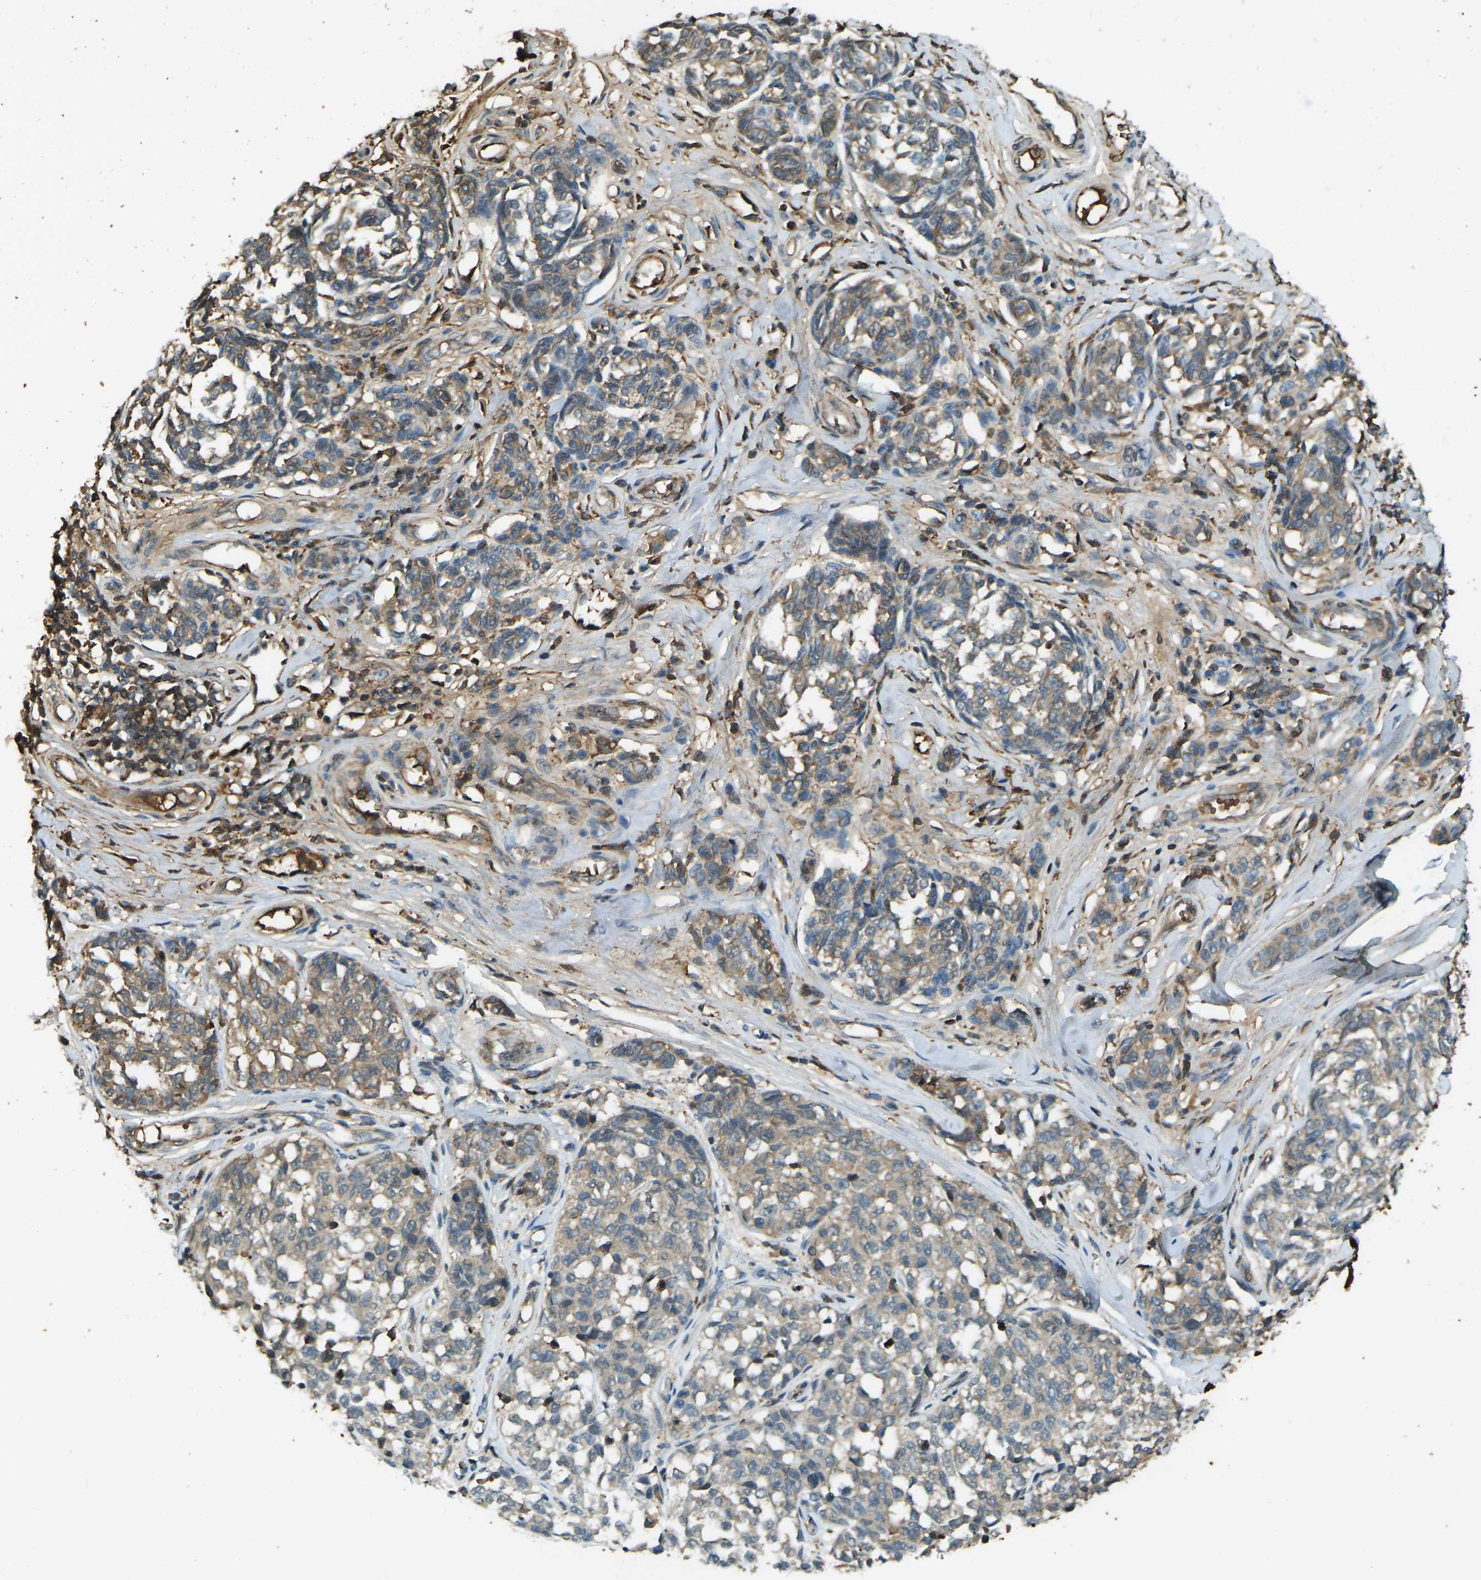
{"staining": {"intensity": "moderate", "quantity": ">75%", "location": "cytoplasmic/membranous"}, "tissue": "melanoma", "cell_type": "Tumor cells", "image_type": "cancer", "snomed": [{"axis": "morphology", "description": "Malignant melanoma, NOS"}, {"axis": "topography", "description": "Skin"}], "caption": "Protein expression analysis of human melanoma reveals moderate cytoplasmic/membranous expression in about >75% of tumor cells.", "gene": "CYP1B1", "patient": {"sex": "female", "age": 64}}